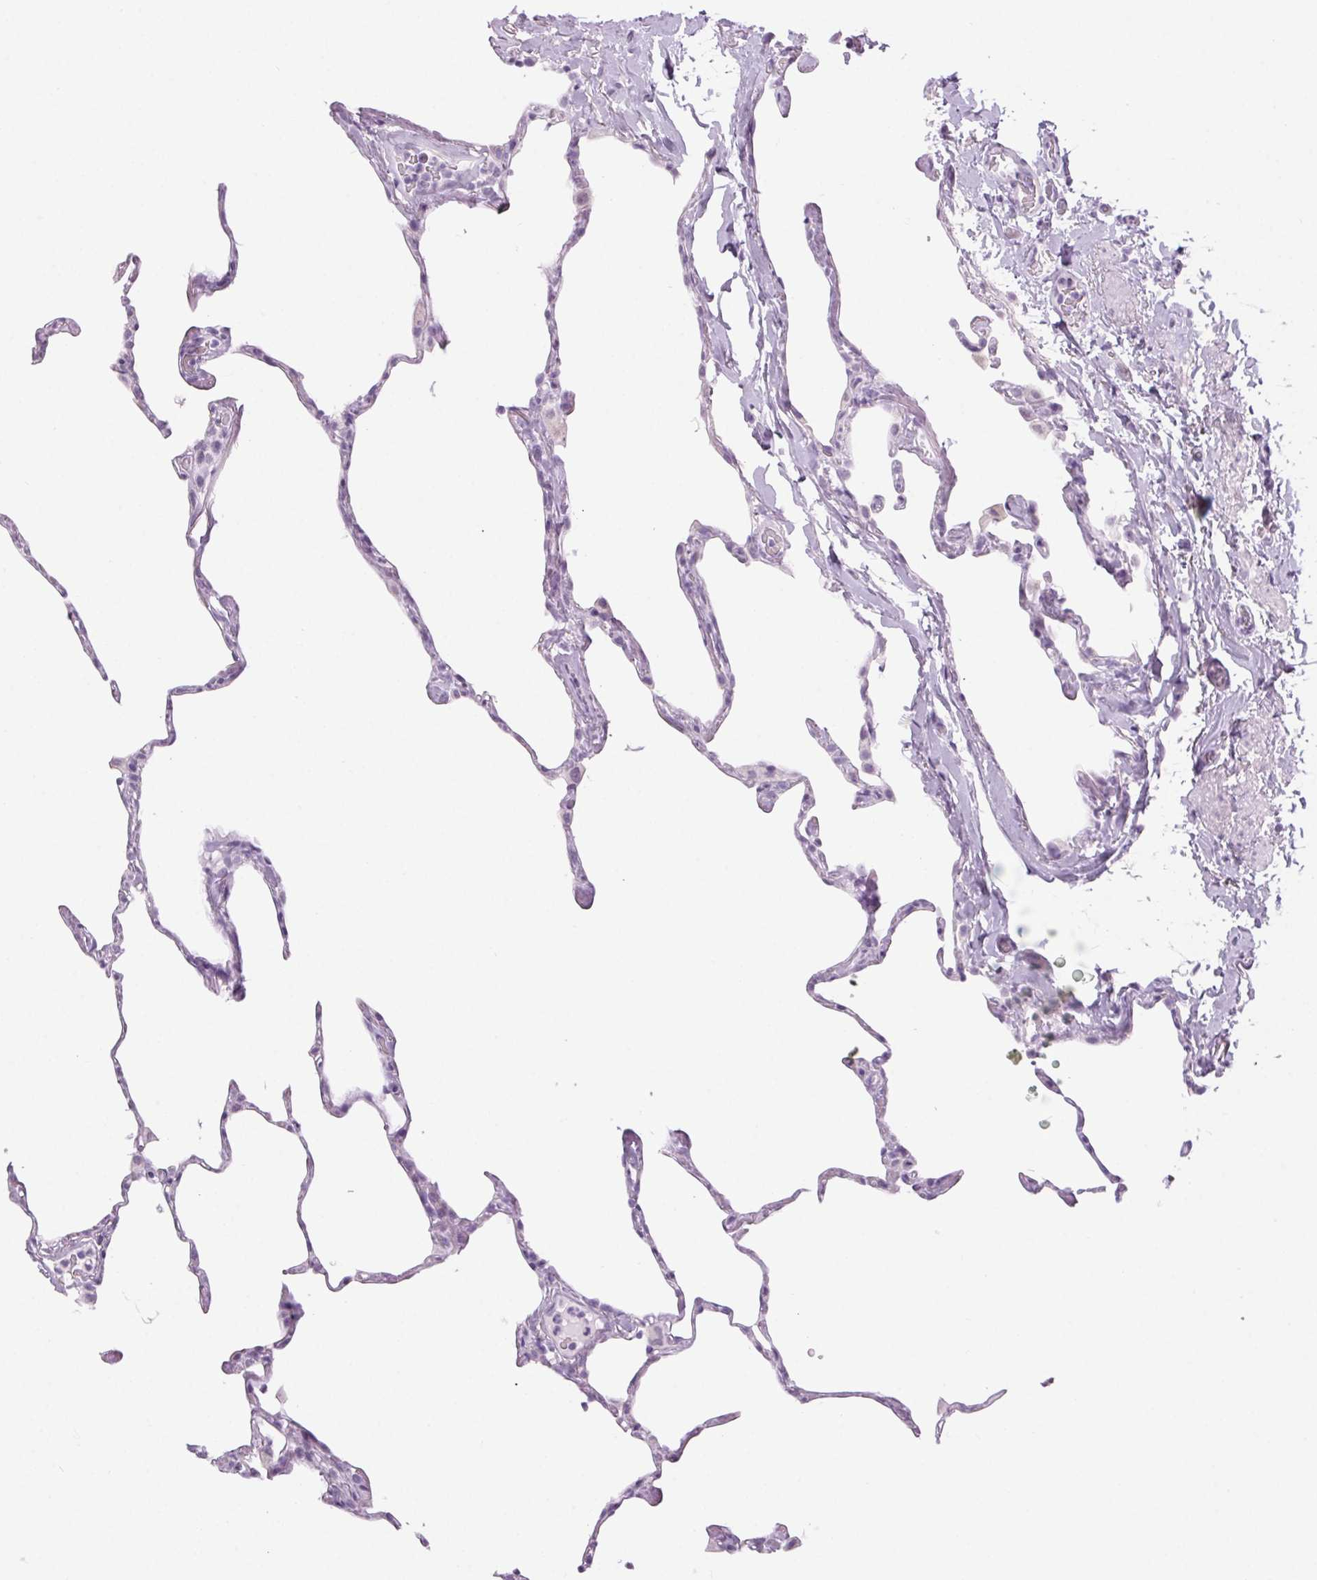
{"staining": {"intensity": "negative", "quantity": "none", "location": "none"}, "tissue": "lung", "cell_type": "Alveolar cells", "image_type": "normal", "snomed": [{"axis": "morphology", "description": "Normal tissue, NOS"}, {"axis": "topography", "description": "Lung"}], "caption": "An immunohistochemistry (IHC) micrograph of benign lung is shown. There is no staining in alveolar cells of lung.", "gene": "LRP2", "patient": {"sex": "male", "age": 65}}